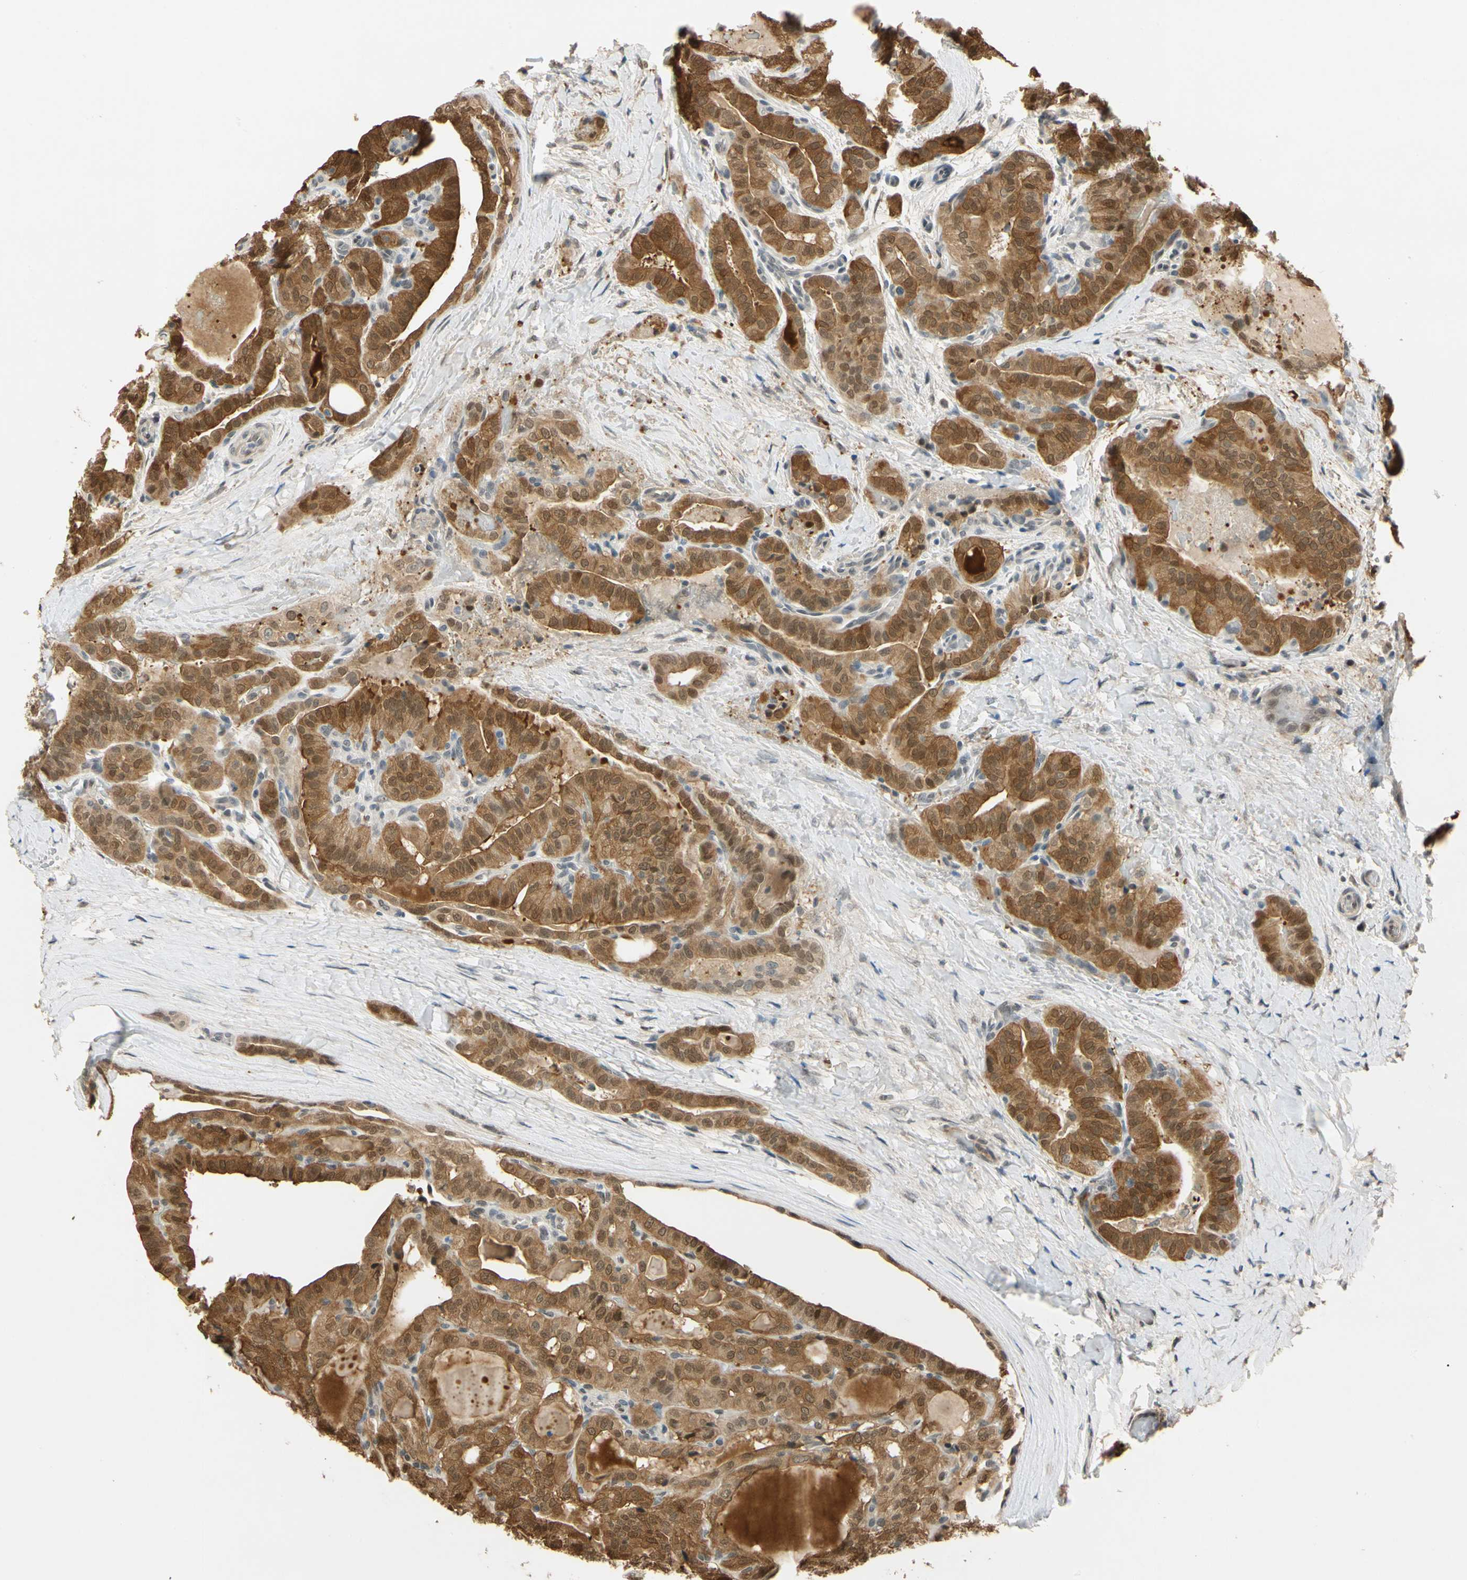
{"staining": {"intensity": "strong", "quantity": ">75%", "location": "cytoplasmic/membranous,nuclear"}, "tissue": "thyroid cancer", "cell_type": "Tumor cells", "image_type": "cancer", "snomed": [{"axis": "morphology", "description": "Papillary adenocarcinoma, NOS"}, {"axis": "topography", "description": "Thyroid gland"}], "caption": "IHC (DAB (3,3'-diaminobenzidine)) staining of human thyroid cancer (papillary adenocarcinoma) displays strong cytoplasmic/membranous and nuclear protein expression in approximately >75% of tumor cells.", "gene": "RIOX2", "patient": {"sex": "male", "age": 77}}